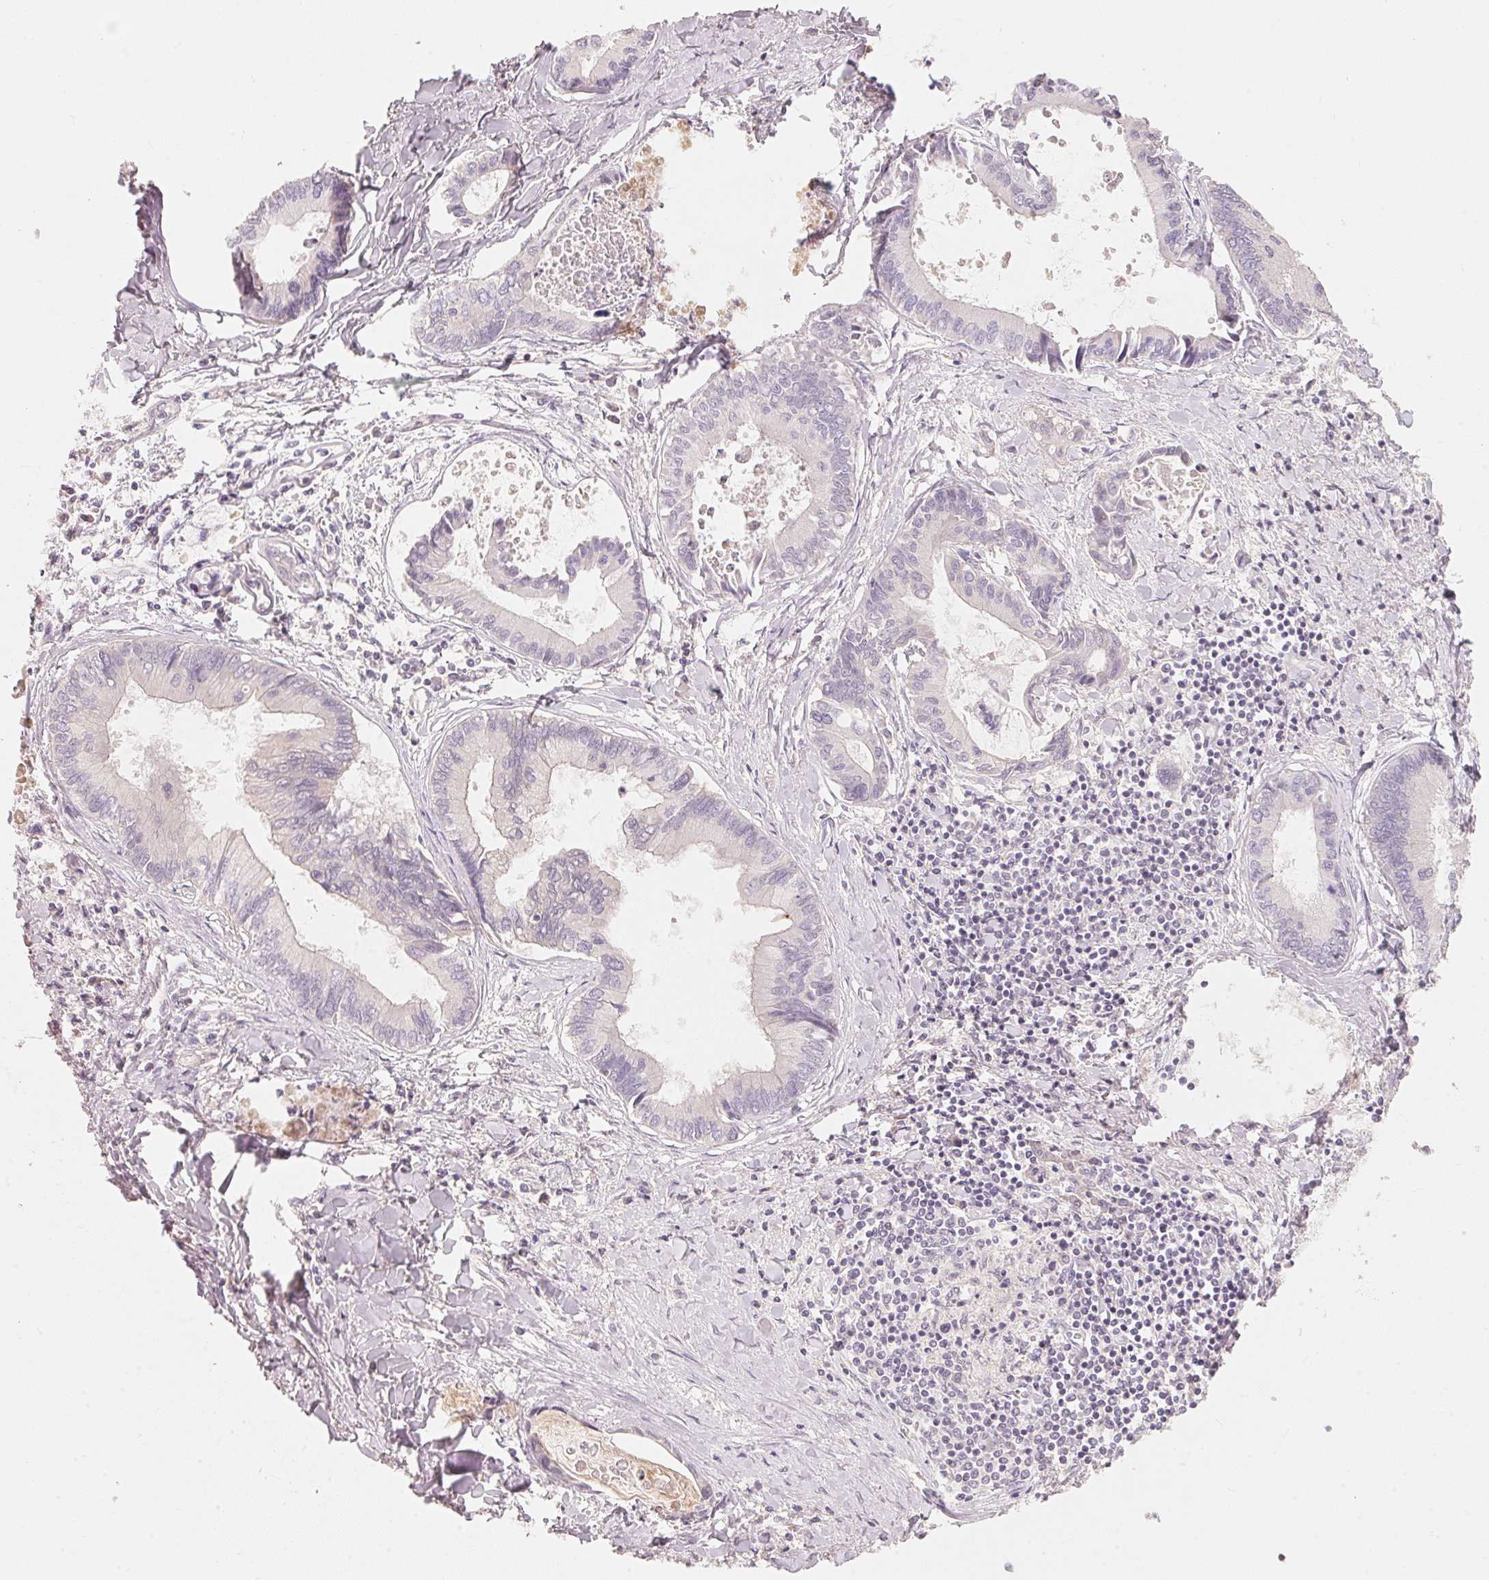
{"staining": {"intensity": "negative", "quantity": "none", "location": "none"}, "tissue": "liver cancer", "cell_type": "Tumor cells", "image_type": "cancer", "snomed": [{"axis": "morphology", "description": "Cholangiocarcinoma"}, {"axis": "topography", "description": "Liver"}], "caption": "High power microscopy image of an immunohistochemistry micrograph of liver cancer, revealing no significant positivity in tumor cells.", "gene": "TP53AIP1", "patient": {"sex": "male", "age": 66}}